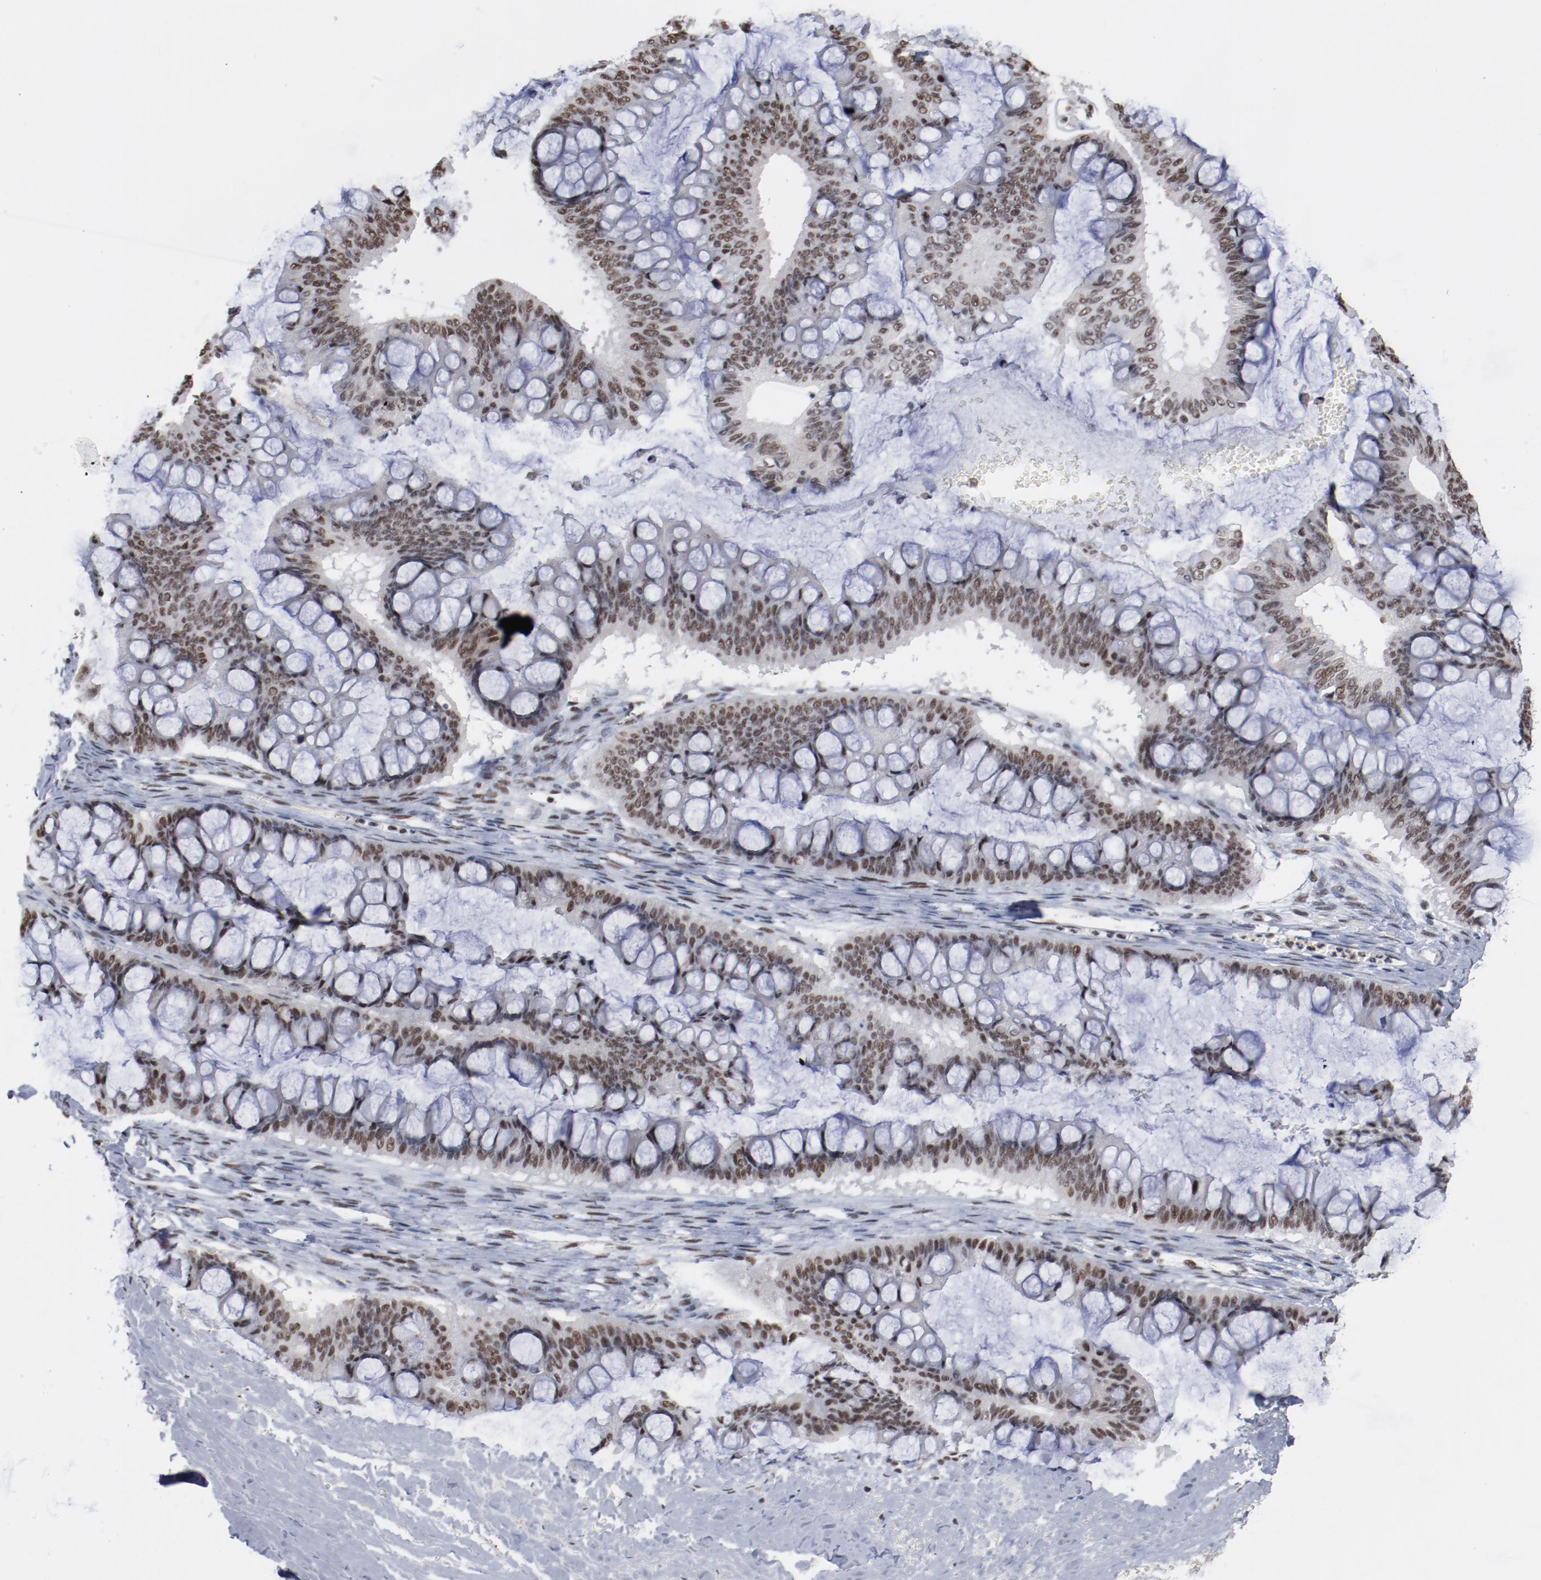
{"staining": {"intensity": "moderate", "quantity": ">75%", "location": "nuclear"}, "tissue": "ovarian cancer", "cell_type": "Tumor cells", "image_type": "cancer", "snomed": [{"axis": "morphology", "description": "Cystadenocarcinoma, mucinous, NOS"}, {"axis": "topography", "description": "Ovary"}], "caption": "Immunohistochemical staining of human ovarian cancer exhibits medium levels of moderate nuclear expression in about >75% of tumor cells. Nuclei are stained in blue.", "gene": "BUB3", "patient": {"sex": "female", "age": 73}}